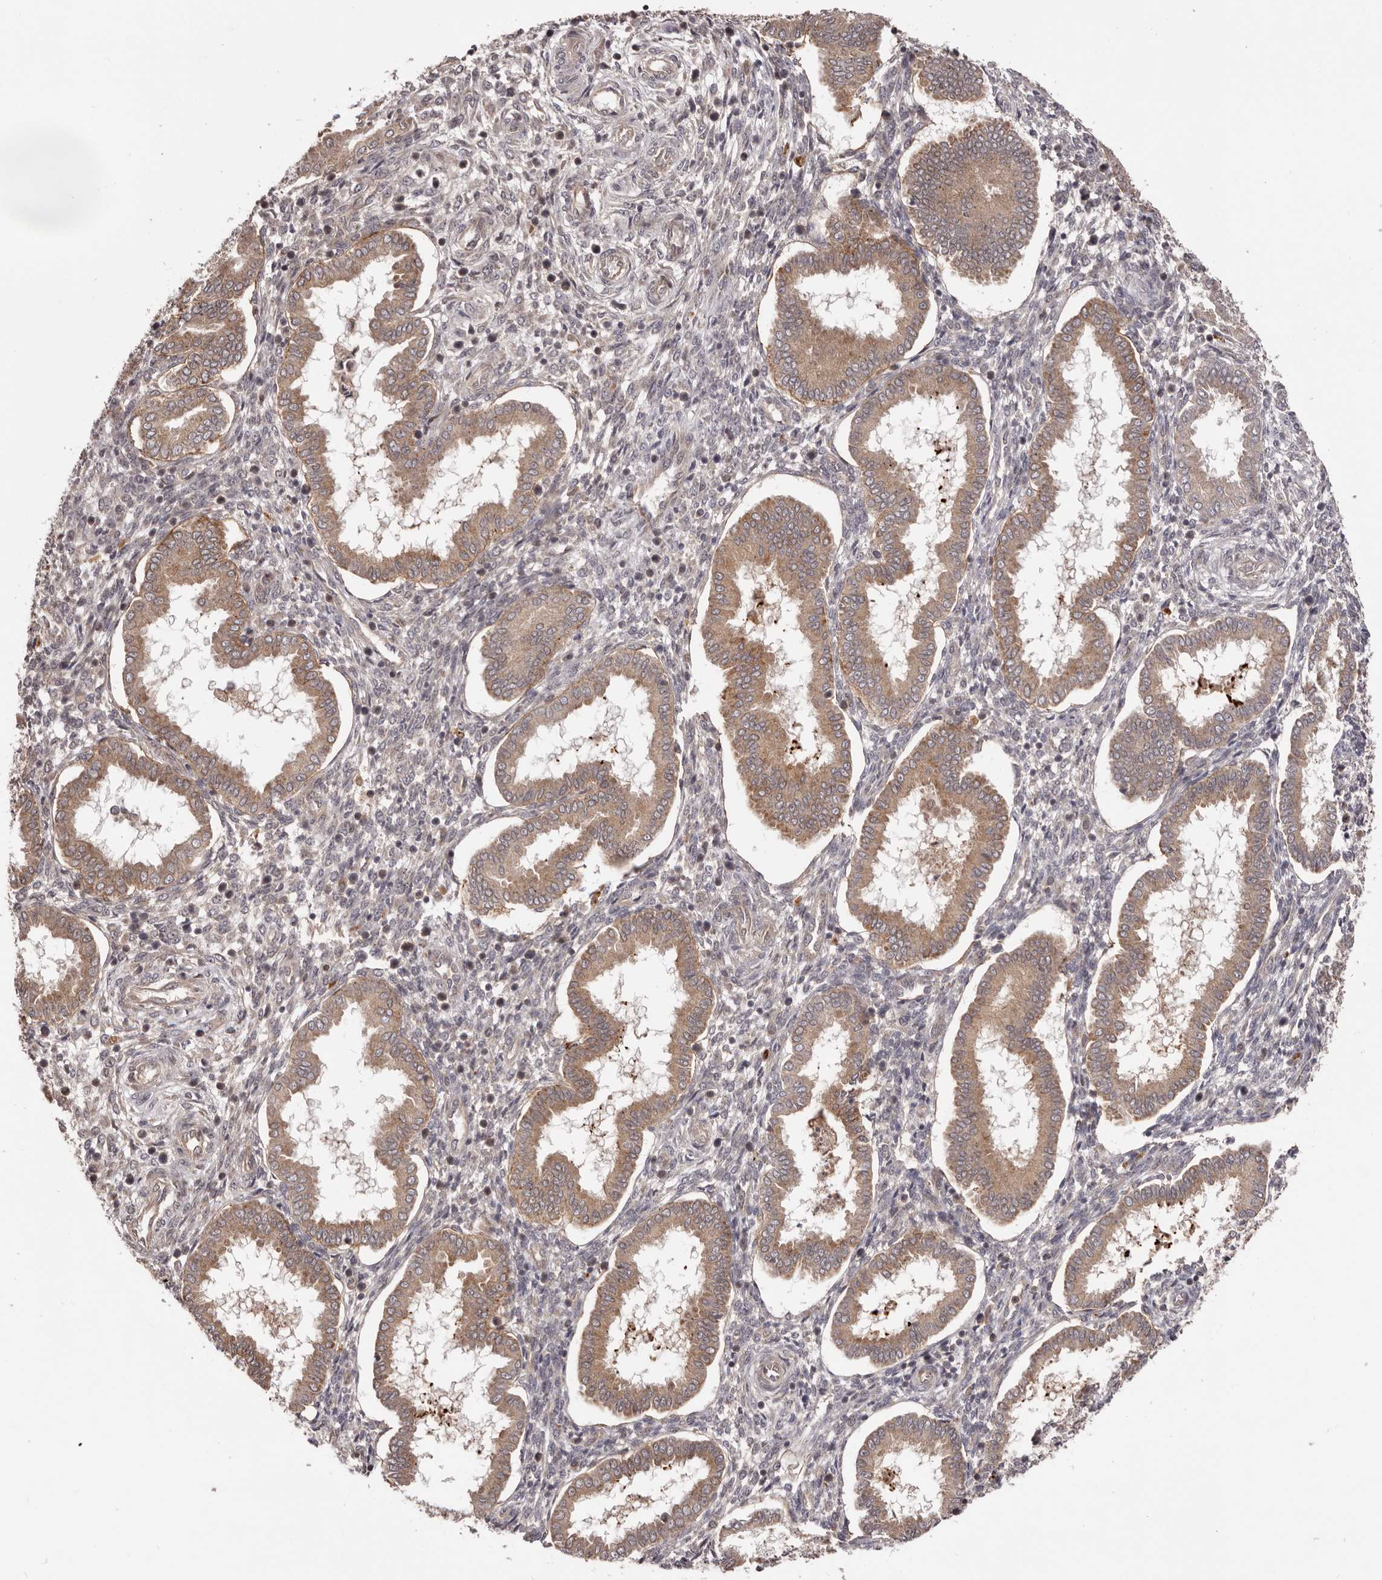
{"staining": {"intensity": "negative", "quantity": "none", "location": "none"}, "tissue": "endometrium", "cell_type": "Cells in endometrial stroma", "image_type": "normal", "snomed": [{"axis": "morphology", "description": "Normal tissue, NOS"}, {"axis": "topography", "description": "Endometrium"}], "caption": "Cells in endometrial stroma show no significant expression in normal endometrium. (Immunohistochemistry, brightfield microscopy, high magnification).", "gene": "MDP1", "patient": {"sex": "female", "age": 24}}